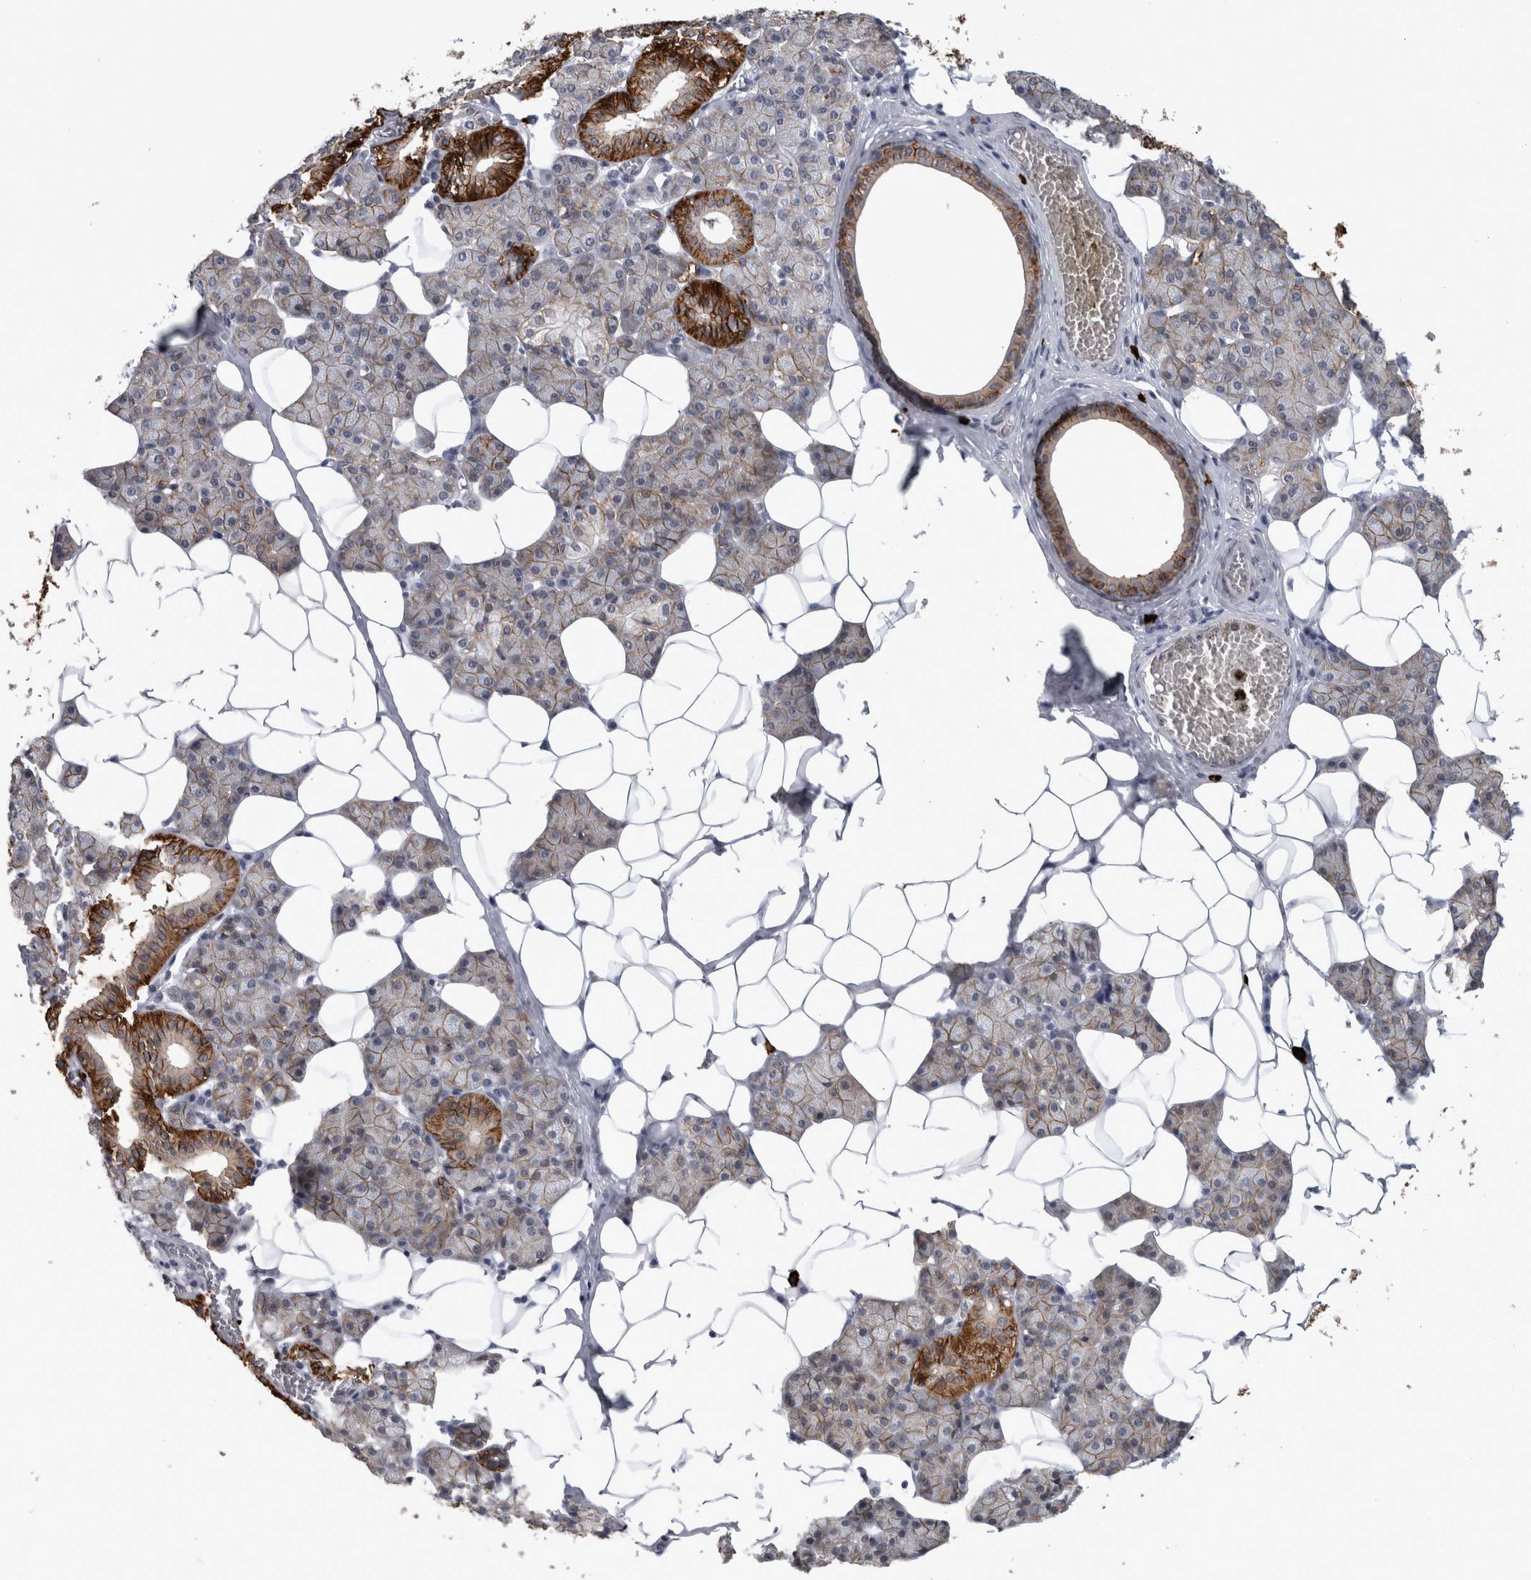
{"staining": {"intensity": "strong", "quantity": "25%-75%", "location": "cytoplasmic/membranous"}, "tissue": "salivary gland", "cell_type": "Glandular cells", "image_type": "normal", "snomed": [{"axis": "morphology", "description": "Normal tissue, NOS"}, {"axis": "topography", "description": "Salivary gland"}], "caption": "High-magnification brightfield microscopy of unremarkable salivary gland stained with DAB (brown) and counterstained with hematoxylin (blue). glandular cells exhibit strong cytoplasmic/membranous expression is identified in approximately25%-75% of cells.", "gene": "PEBP4", "patient": {"sex": "female", "age": 33}}